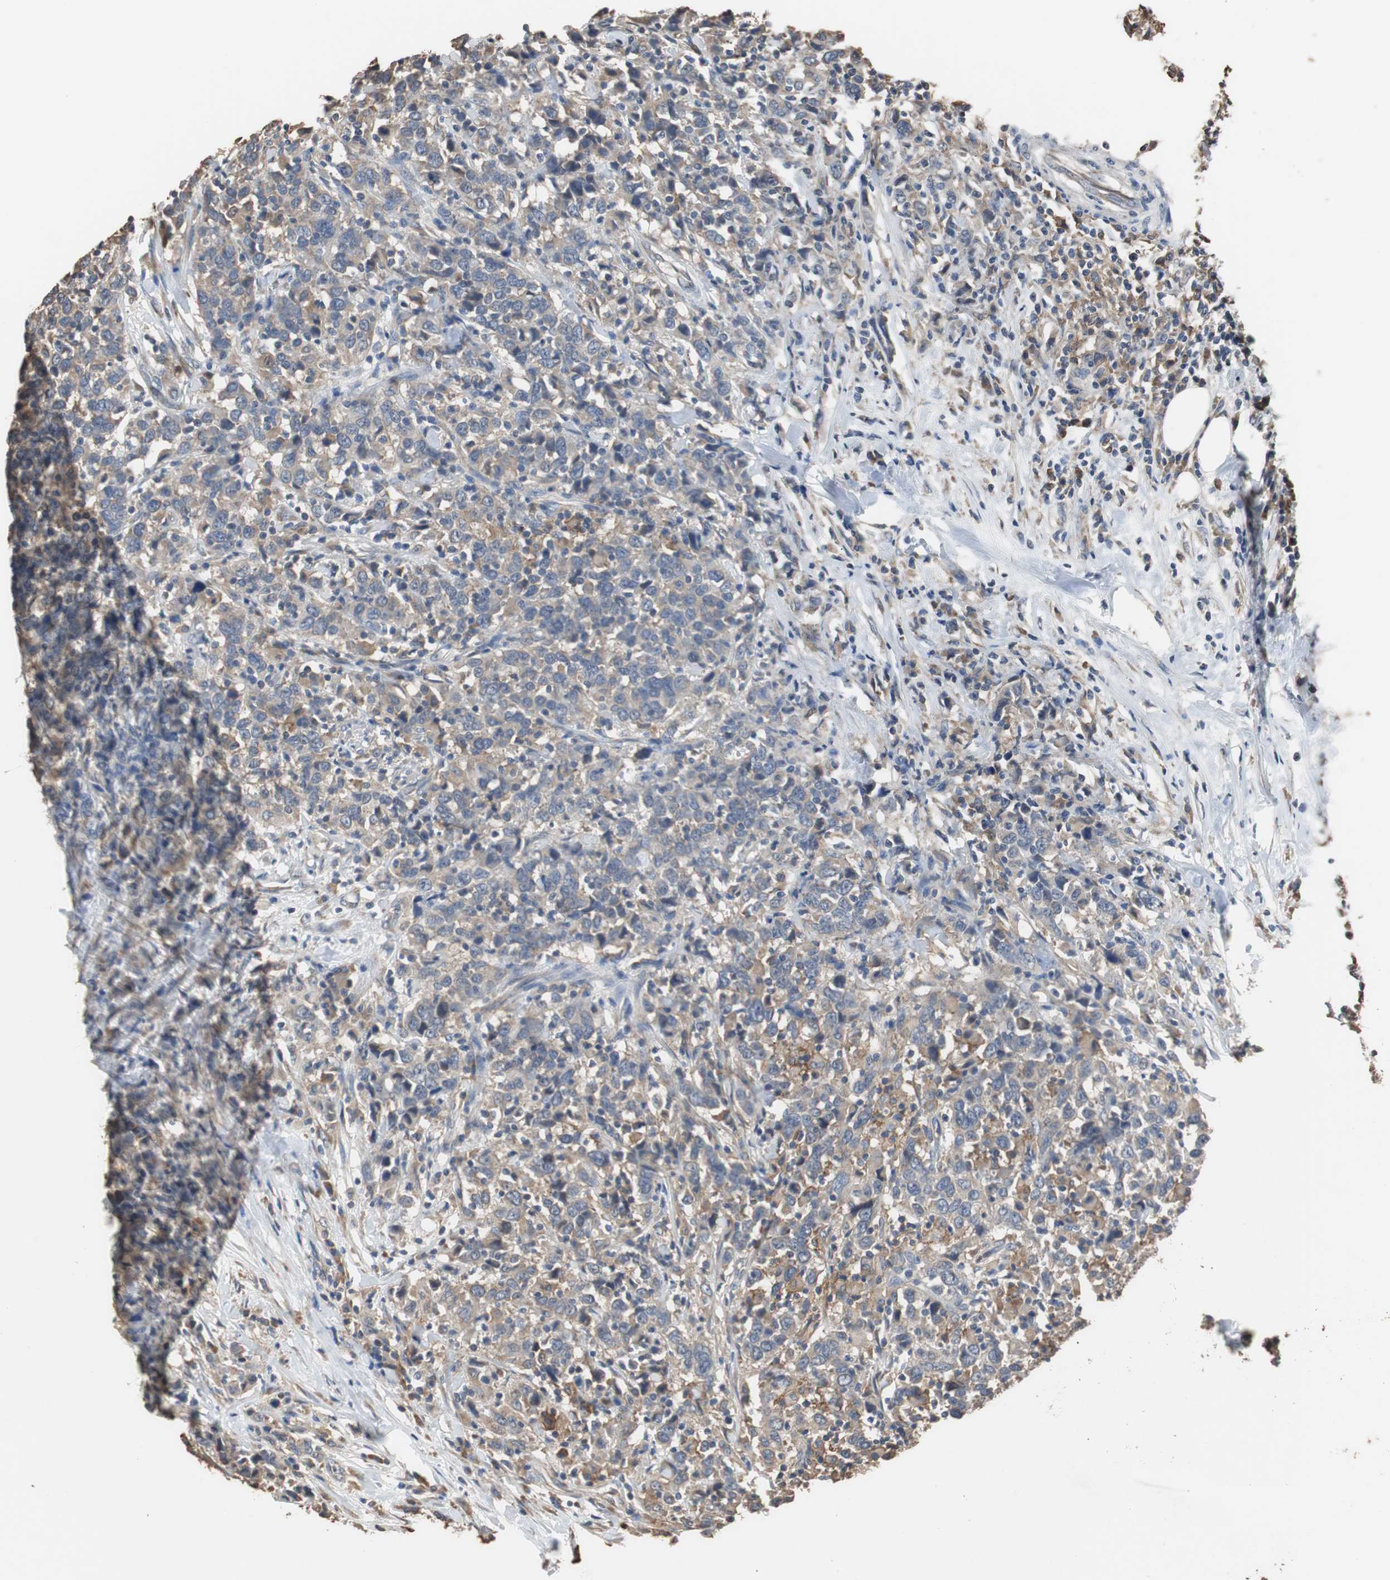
{"staining": {"intensity": "weak", "quantity": "25%-75%", "location": "cytoplasmic/membranous"}, "tissue": "urothelial cancer", "cell_type": "Tumor cells", "image_type": "cancer", "snomed": [{"axis": "morphology", "description": "Urothelial carcinoma, High grade"}, {"axis": "topography", "description": "Urinary bladder"}], "caption": "Urothelial cancer stained with a protein marker reveals weak staining in tumor cells.", "gene": "SCIMP", "patient": {"sex": "male", "age": 61}}